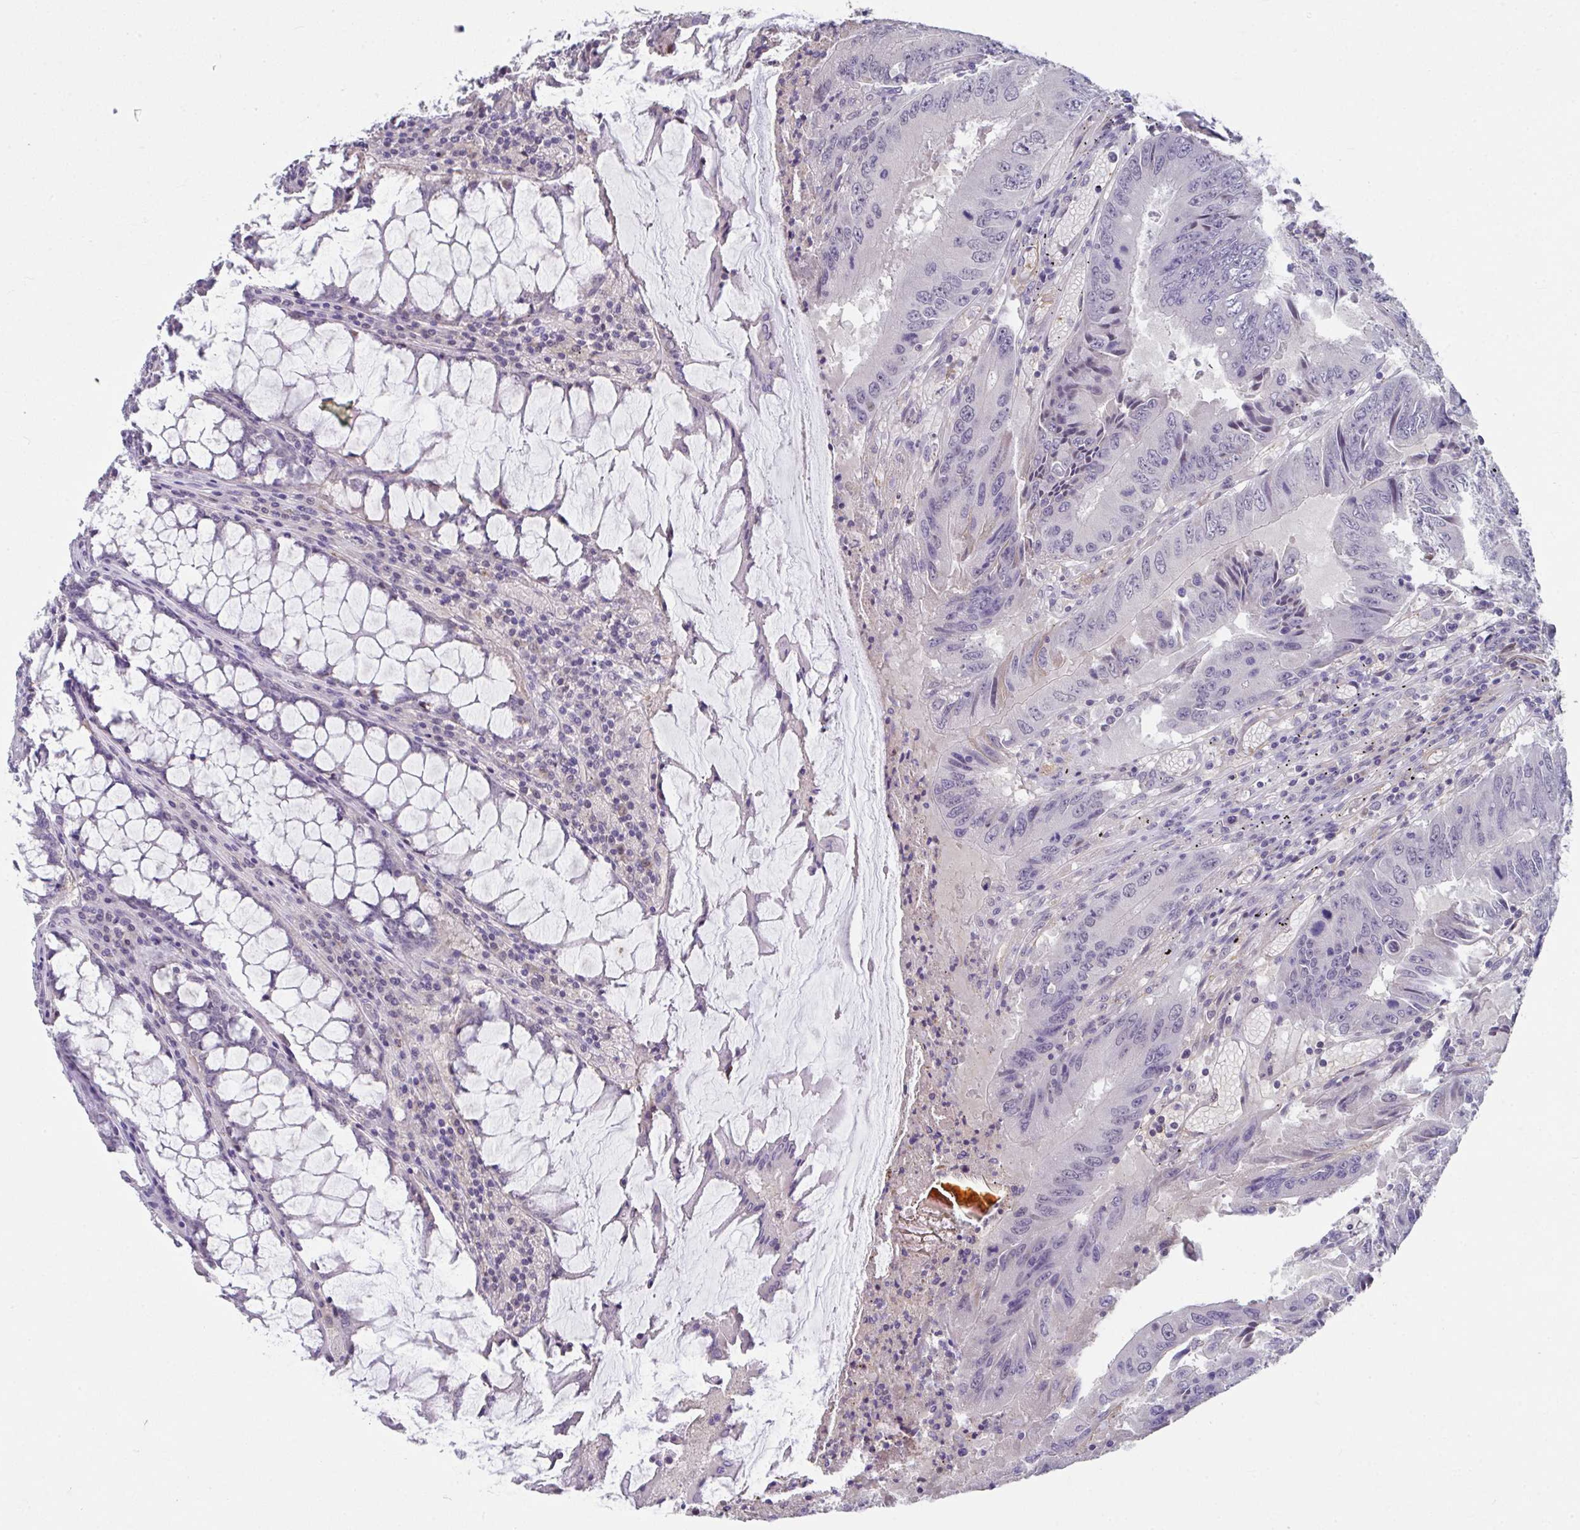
{"staining": {"intensity": "negative", "quantity": "none", "location": "none"}, "tissue": "colorectal cancer", "cell_type": "Tumor cells", "image_type": "cancer", "snomed": [{"axis": "morphology", "description": "Adenocarcinoma, NOS"}, {"axis": "topography", "description": "Colon"}], "caption": "Immunohistochemistry (IHC) image of neoplastic tissue: colorectal adenocarcinoma stained with DAB demonstrates no significant protein positivity in tumor cells.", "gene": "GLTPD2", "patient": {"sex": "male", "age": 53}}